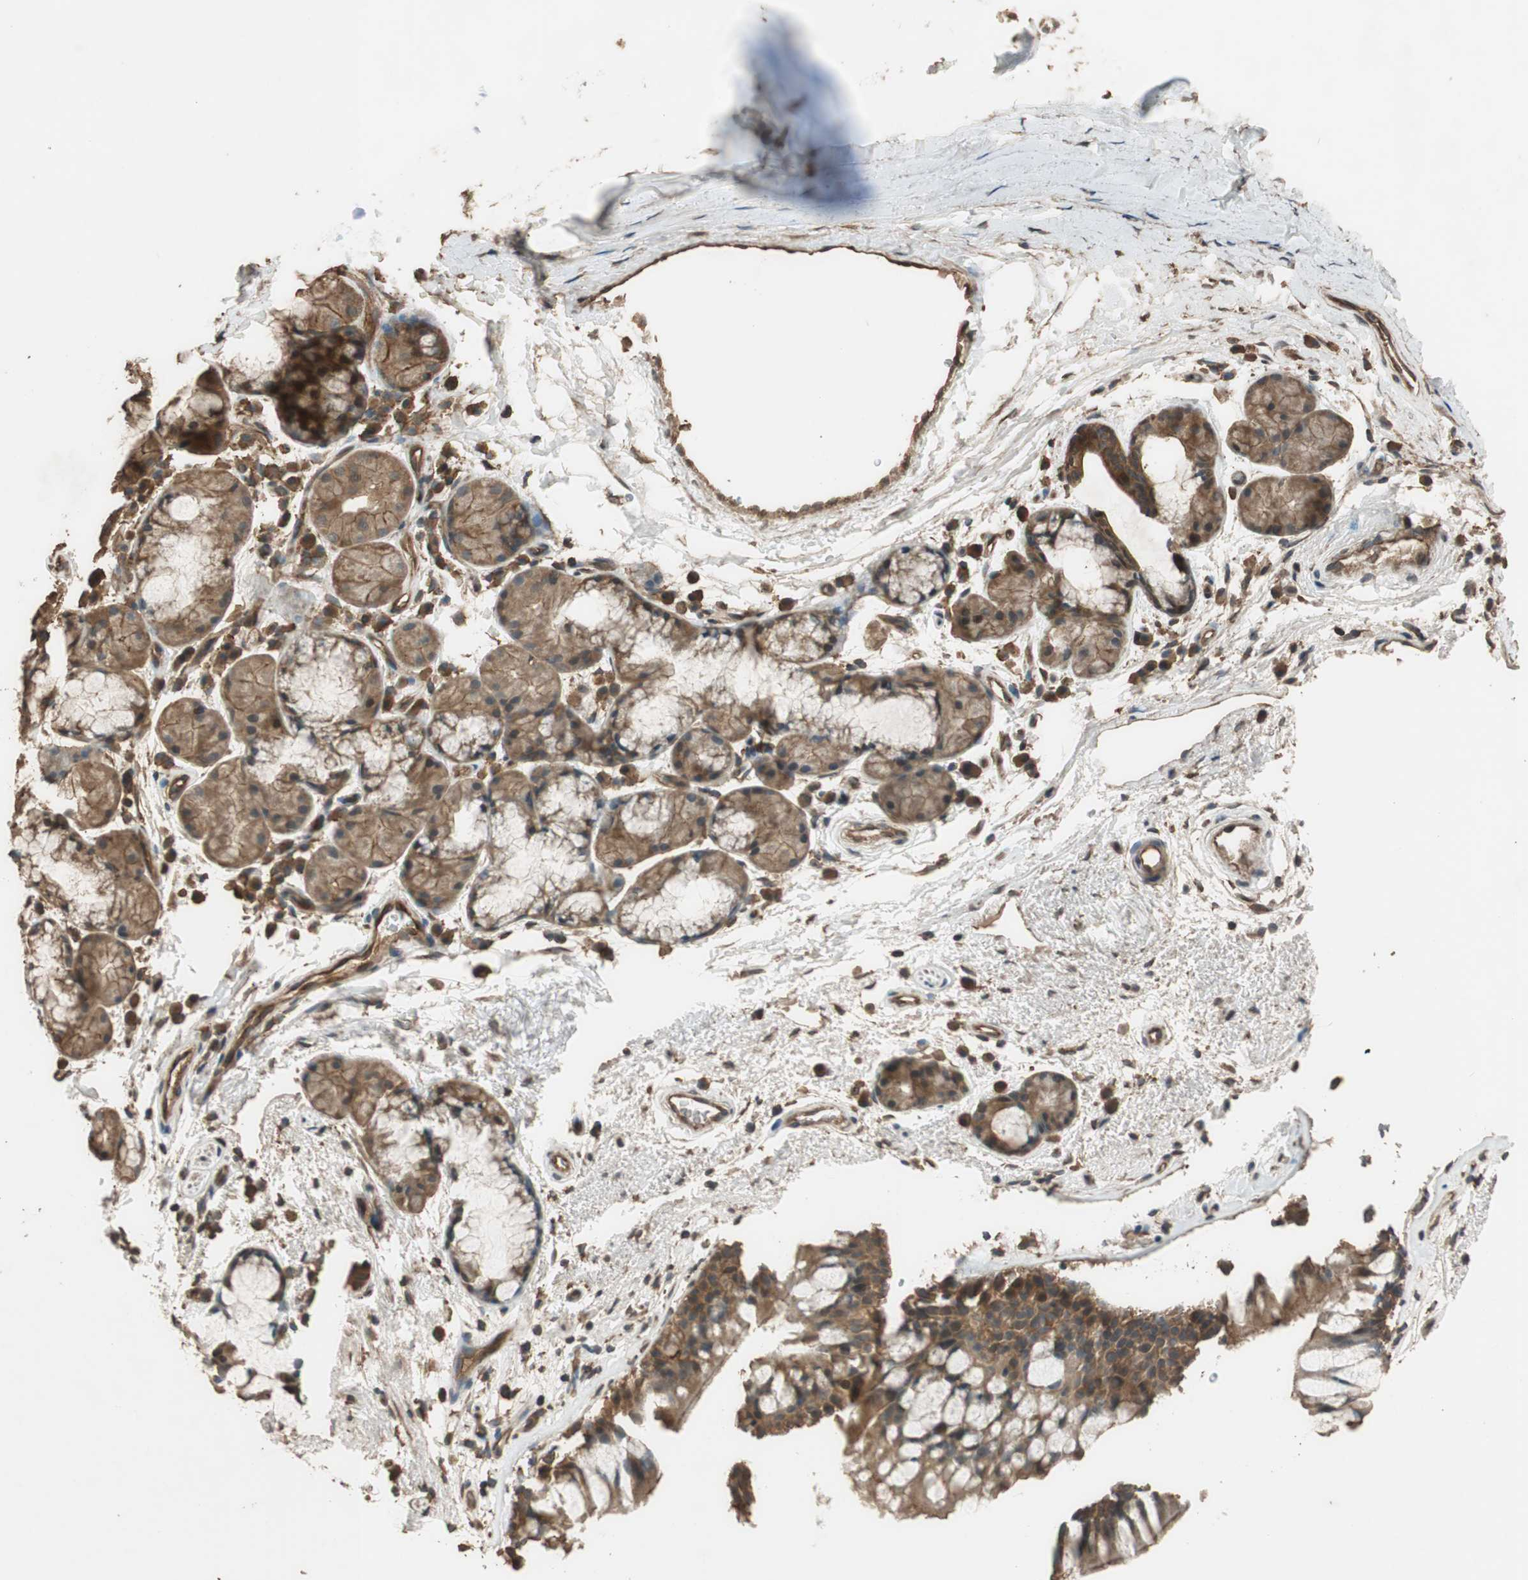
{"staining": {"intensity": "moderate", "quantity": ">75%", "location": "cytoplasmic/membranous"}, "tissue": "bronchus", "cell_type": "Respiratory epithelial cells", "image_type": "normal", "snomed": [{"axis": "morphology", "description": "Normal tissue, NOS"}, {"axis": "topography", "description": "Bronchus"}], "caption": "Protein positivity by immunohistochemistry reveals moderate cytoplasmic/membranous expression in about >75% of respiratory epithelial cells in unremarkable bronchus.", "gene": "MST1R", "patient": {"sex": "female", "age": 54}}